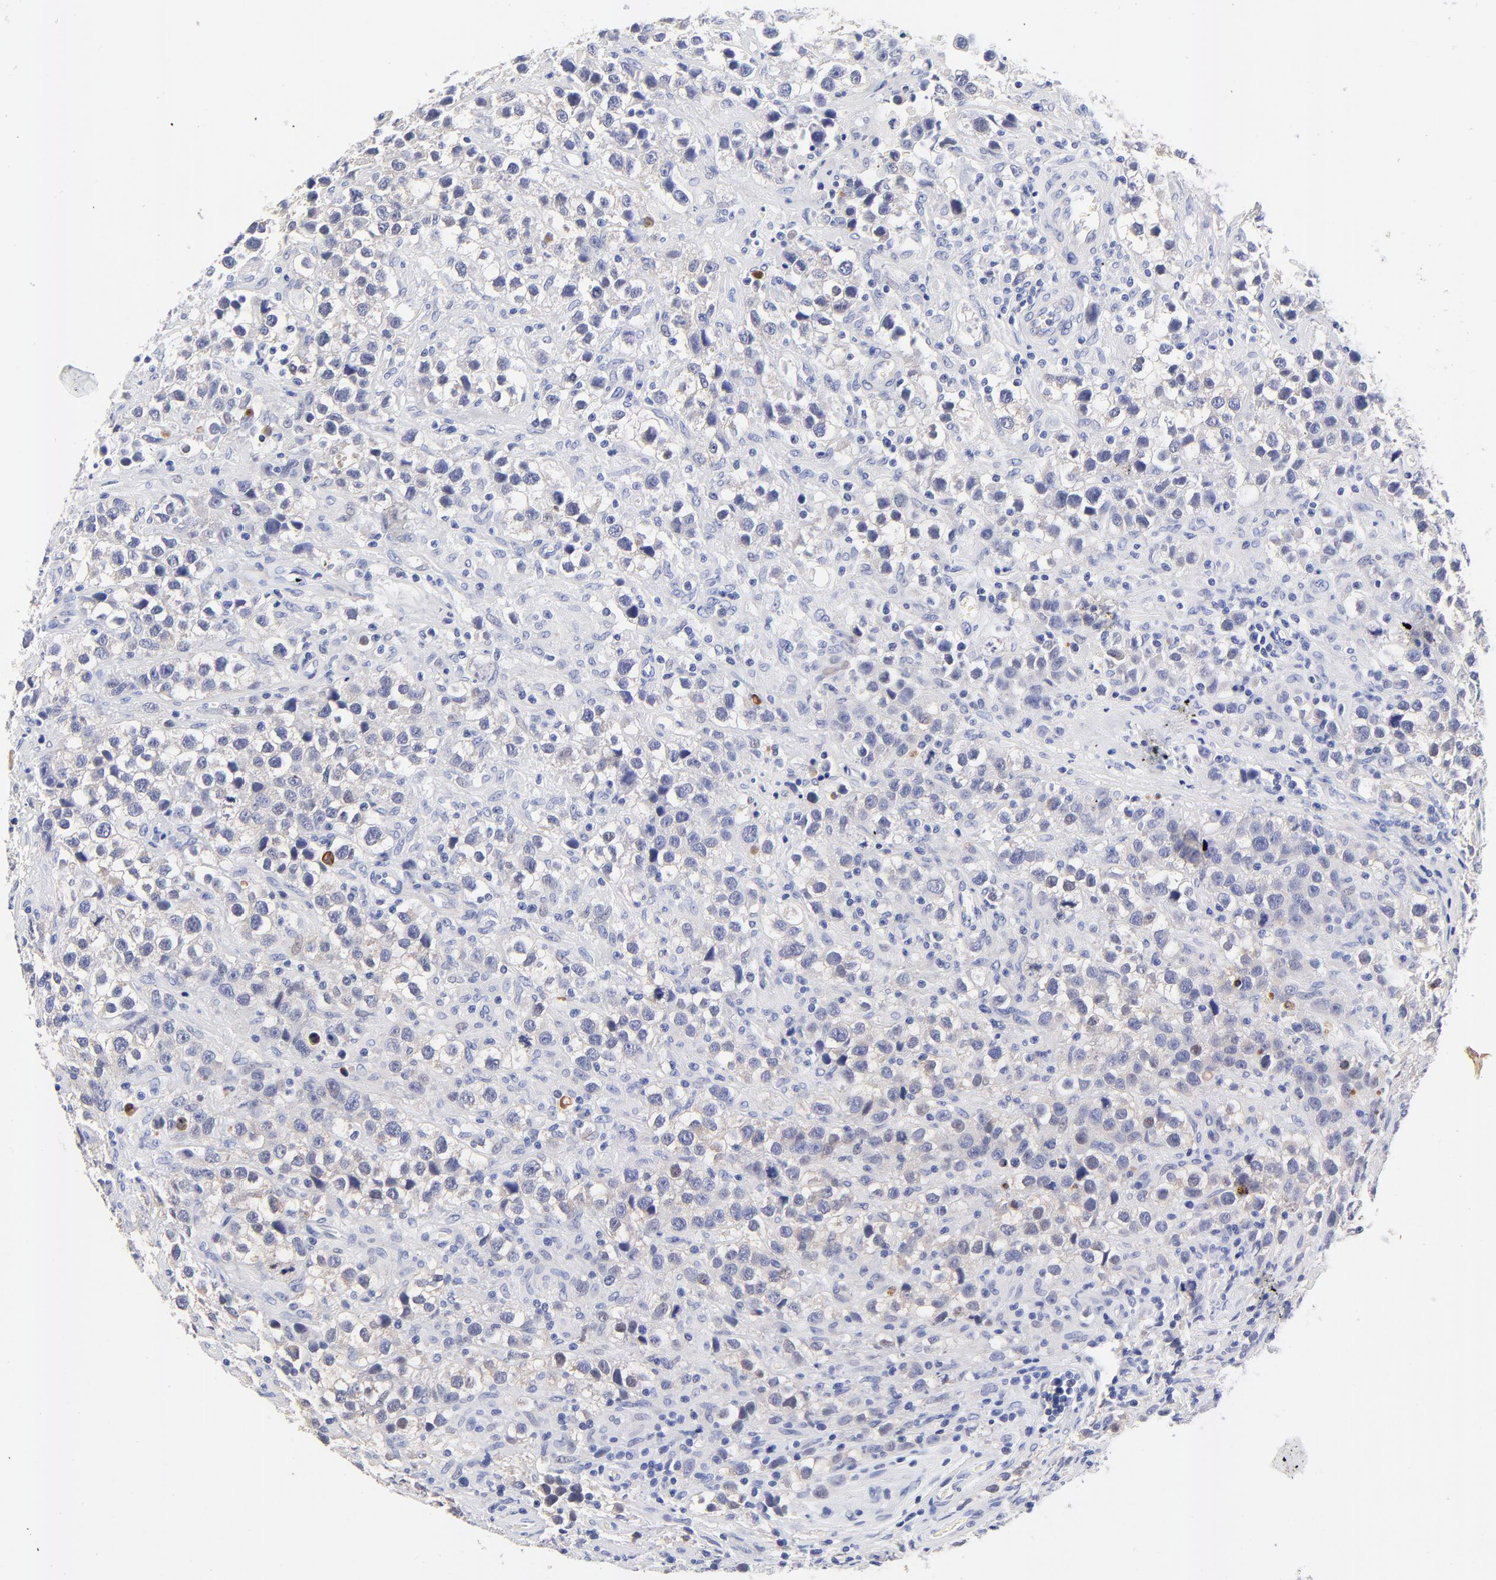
{"staining": {"intensity": "negative", "quantity": "none", "location": "none"}, "tissue": "testis cancer", "cell_type": "Tumor cells", "image_type": "cancer", "snomed": [{"axis": "morphology", "description": "Seminoma, NOS"}, {"axis": "topography", "description": "Testis"}], "caption": "DAB (3,3'-diaminobenzidine) immunohistochemical staining of human testis cancer (seminoma) shows no significant positivity in tumor cells.", "gene": "FAM117B", "patient": {"sex": "male", "age": 43}}